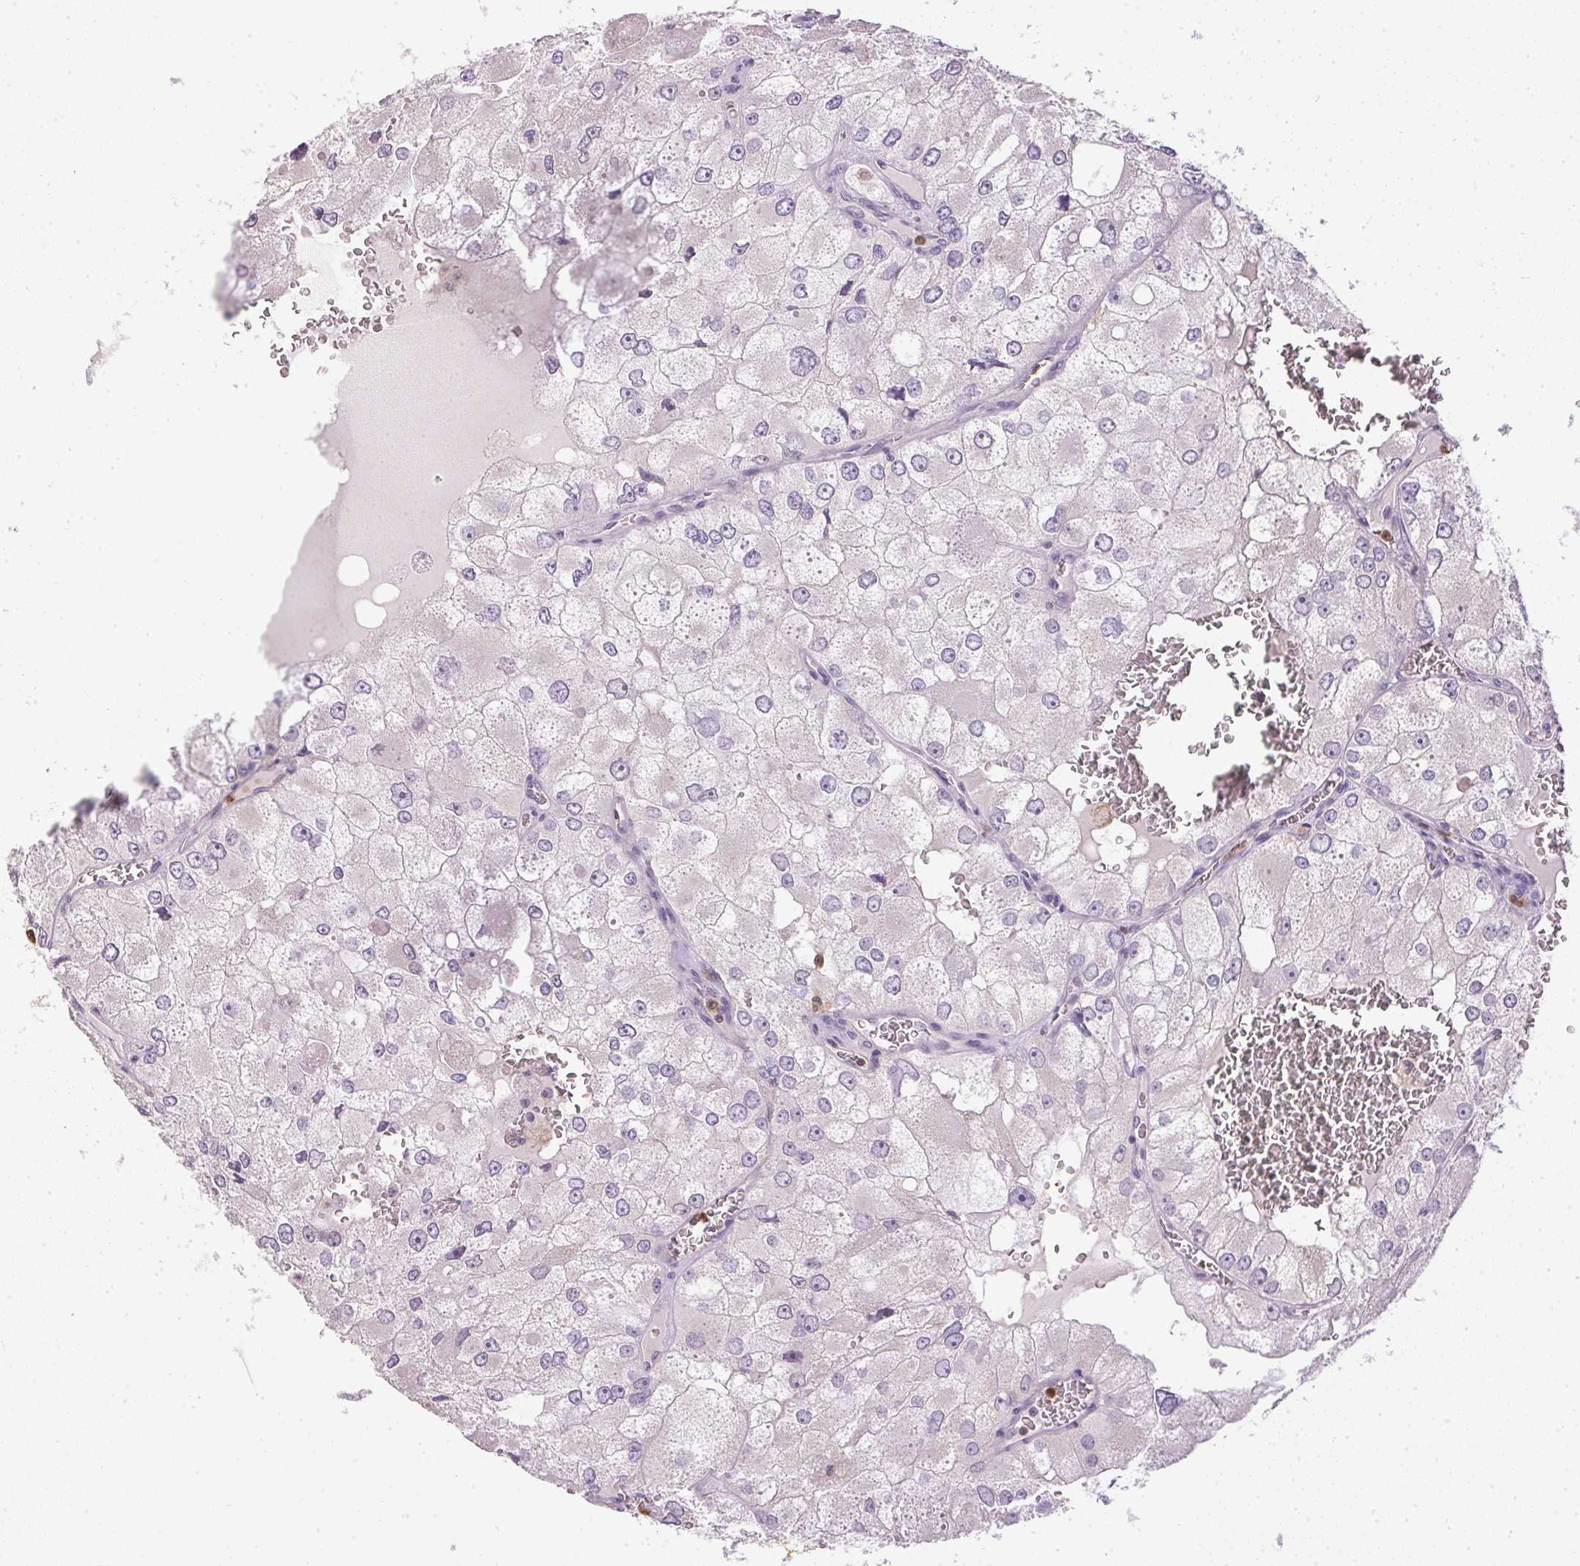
{"staining": {"intensity": "negative", "quantity": "none", "location": "none"}, "tissue": "renal cancer", "cell_type": "Tumor cells", "image_type": "cancer", "snomed": [{"axis": "morphology", "description": "Adenocarcinoma, NOS"}, {"axis": "topography", "description": "Kidney"}], "caption": "Immunohistochemical staining of renal adenocarcinoma displays no significant positivity in tumor cells.", "gene": "S100A3", "patient": {"sex": "female", "age": 70}}